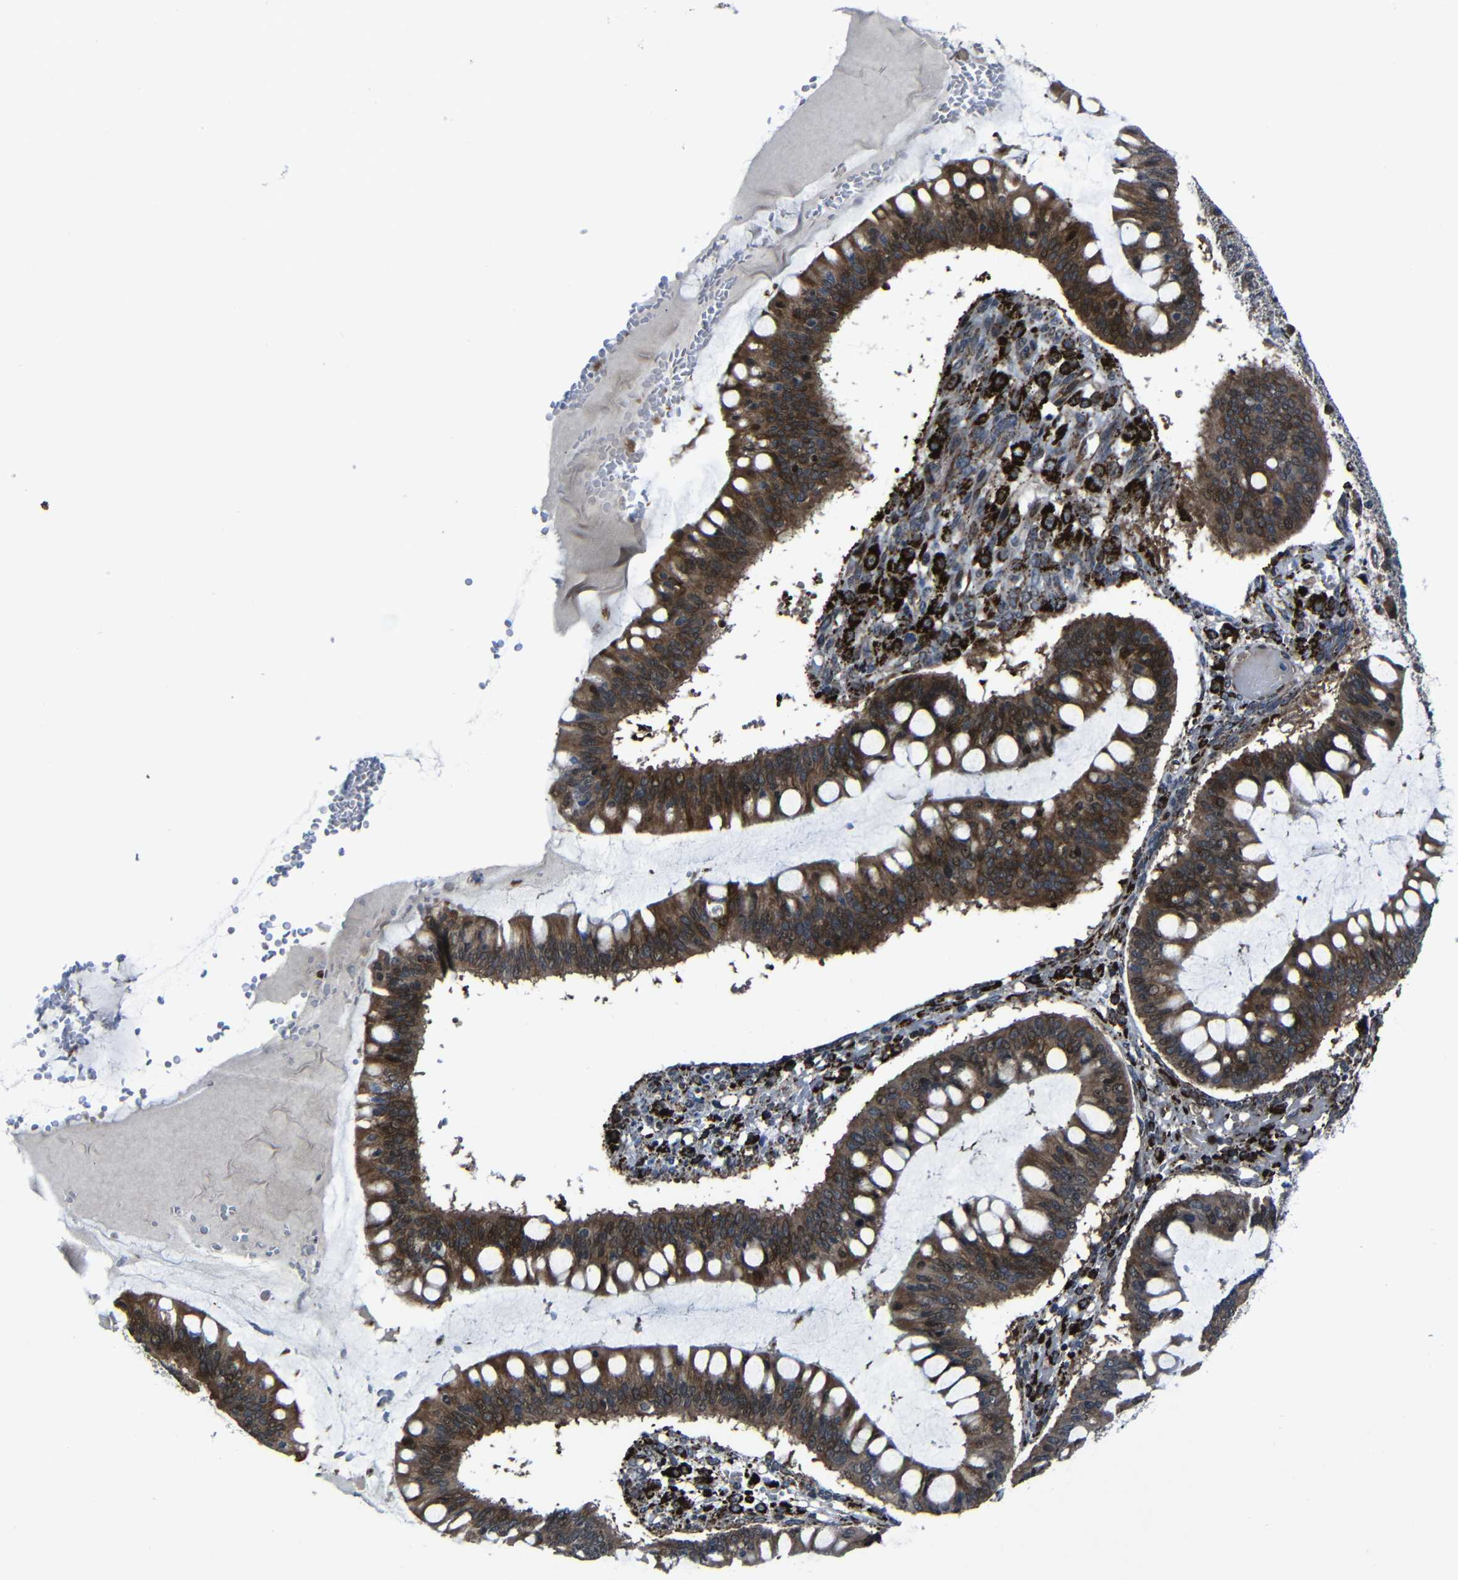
{"staining": {"intensity": "moderate", "quantity": ">75%", "location": "cytoplasmic/membranous"}, "tissue": "ovarian cancer", "cell_type": "Tumor cells", "image_type": "cancer", "snomed": [{"axis": "morphology", "description": "Cystadenocarcinoma, mucinous, NOS"}, {"axis": "topography", "description": "Ovary"}], "caption": "Immunohistochemical staining of human ovarian cancer (mucinous cystadenocarcinoma) displays medium levels of moderate cytoplasmic/membranous protein positivity in approximately >75% of tumor cells.", "gene": "KIAA0513", "patient": {"sex": "female", "age": 73}}